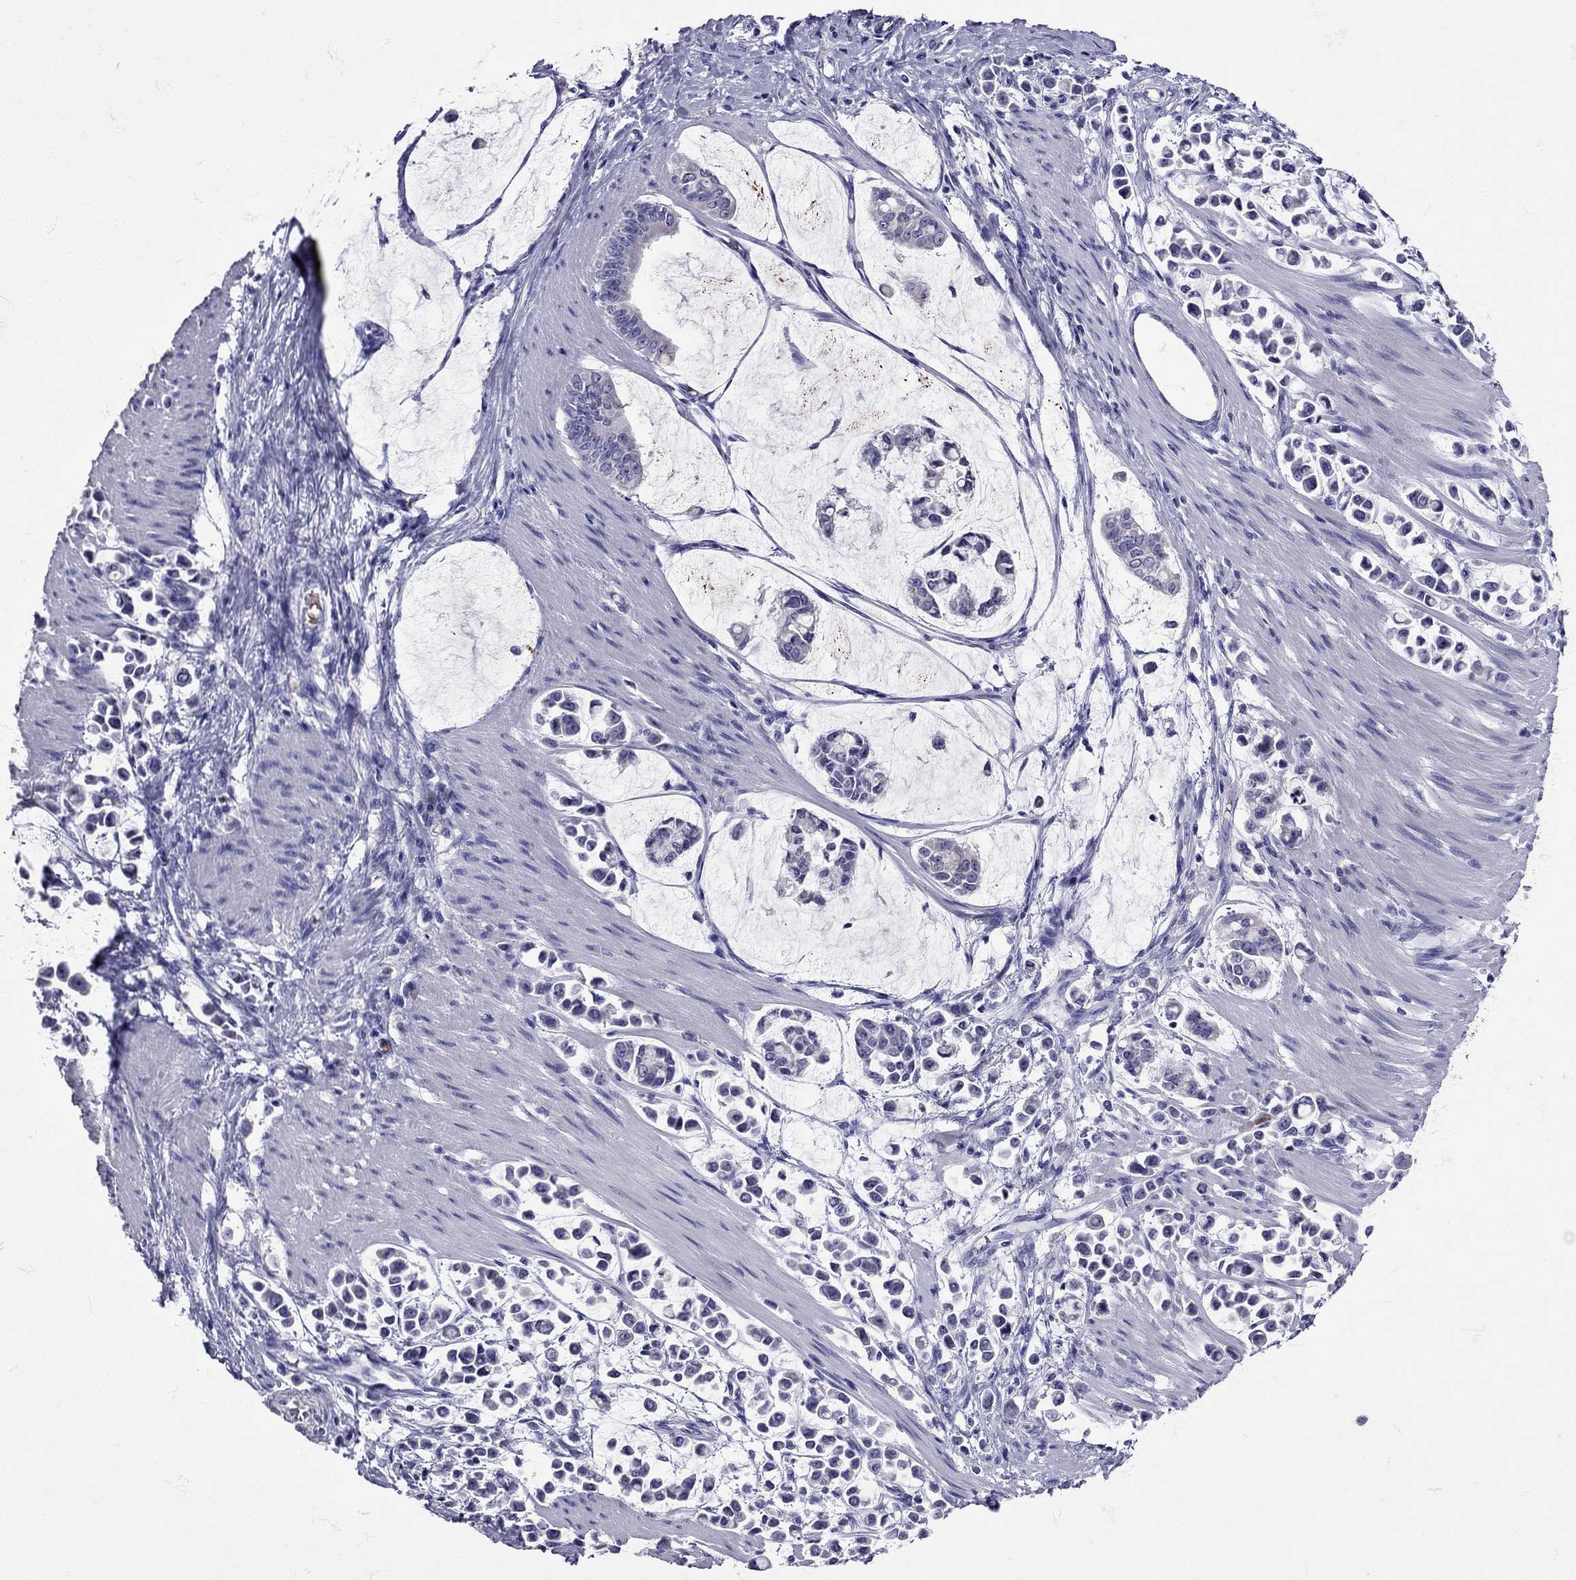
{"staining": {"intensity": "negative", "quantity": "none", "location": "none"}, "tissue": "stomach cancer", "cell_type": "Tumor cells", "image_type": "cancer", "snomed": [{"axis": "morphology", "description": "Adenocarcinoma, NOS"}, {"axis": "topography", "description": "Stomach"}], "caption": "IHC of human stomach cancer displays no positivity in tumor cells. (IHC, brightfield microscopy, high magnification).", "gene": "TBR1", "patient": {"sex": "male", "age": 82}}